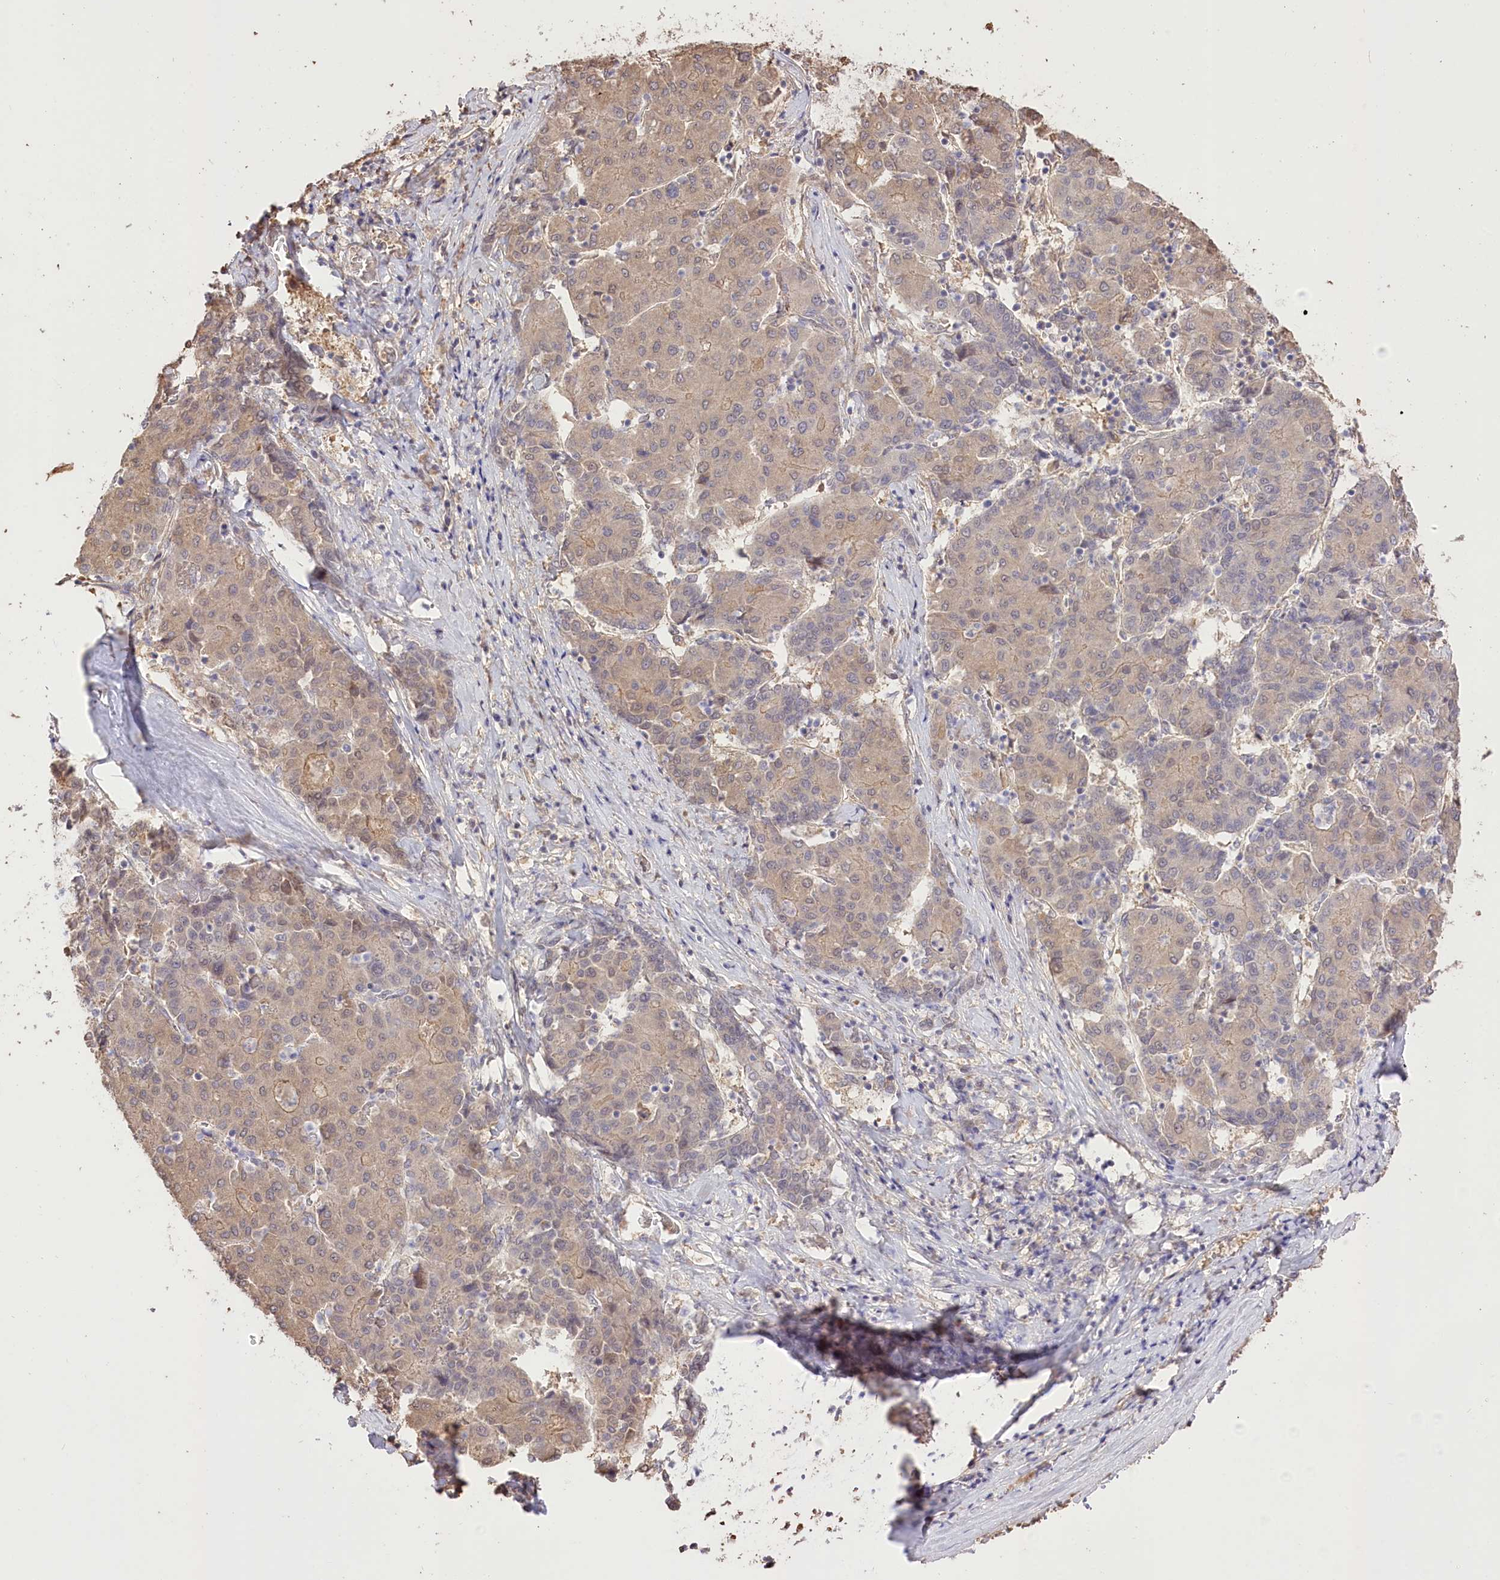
{"staining": {"intensity": "weak", "quantity": ">75%", "location": "cytoplasmic/membranous"}, "tissue": "liver cancer", "cell_type": "Tumor cells", "image_type": "cancer", "snomed": [{"axis": "morphology", "description": "Carcinoma, Hepatocellular, NOS"}, {"axis": "topography", "description": "Liver"}], "caption": "This histopathology image shows liver hepatocellular carcinoma stained with IHC to label a protein in brown. The cytoplasmic/membranous of tumor cells show weak positivity for the protein. Nuclei are counter-stained blue.", "gene": "R3HDM2", "patient": {"sex": "male", "age": 65}}